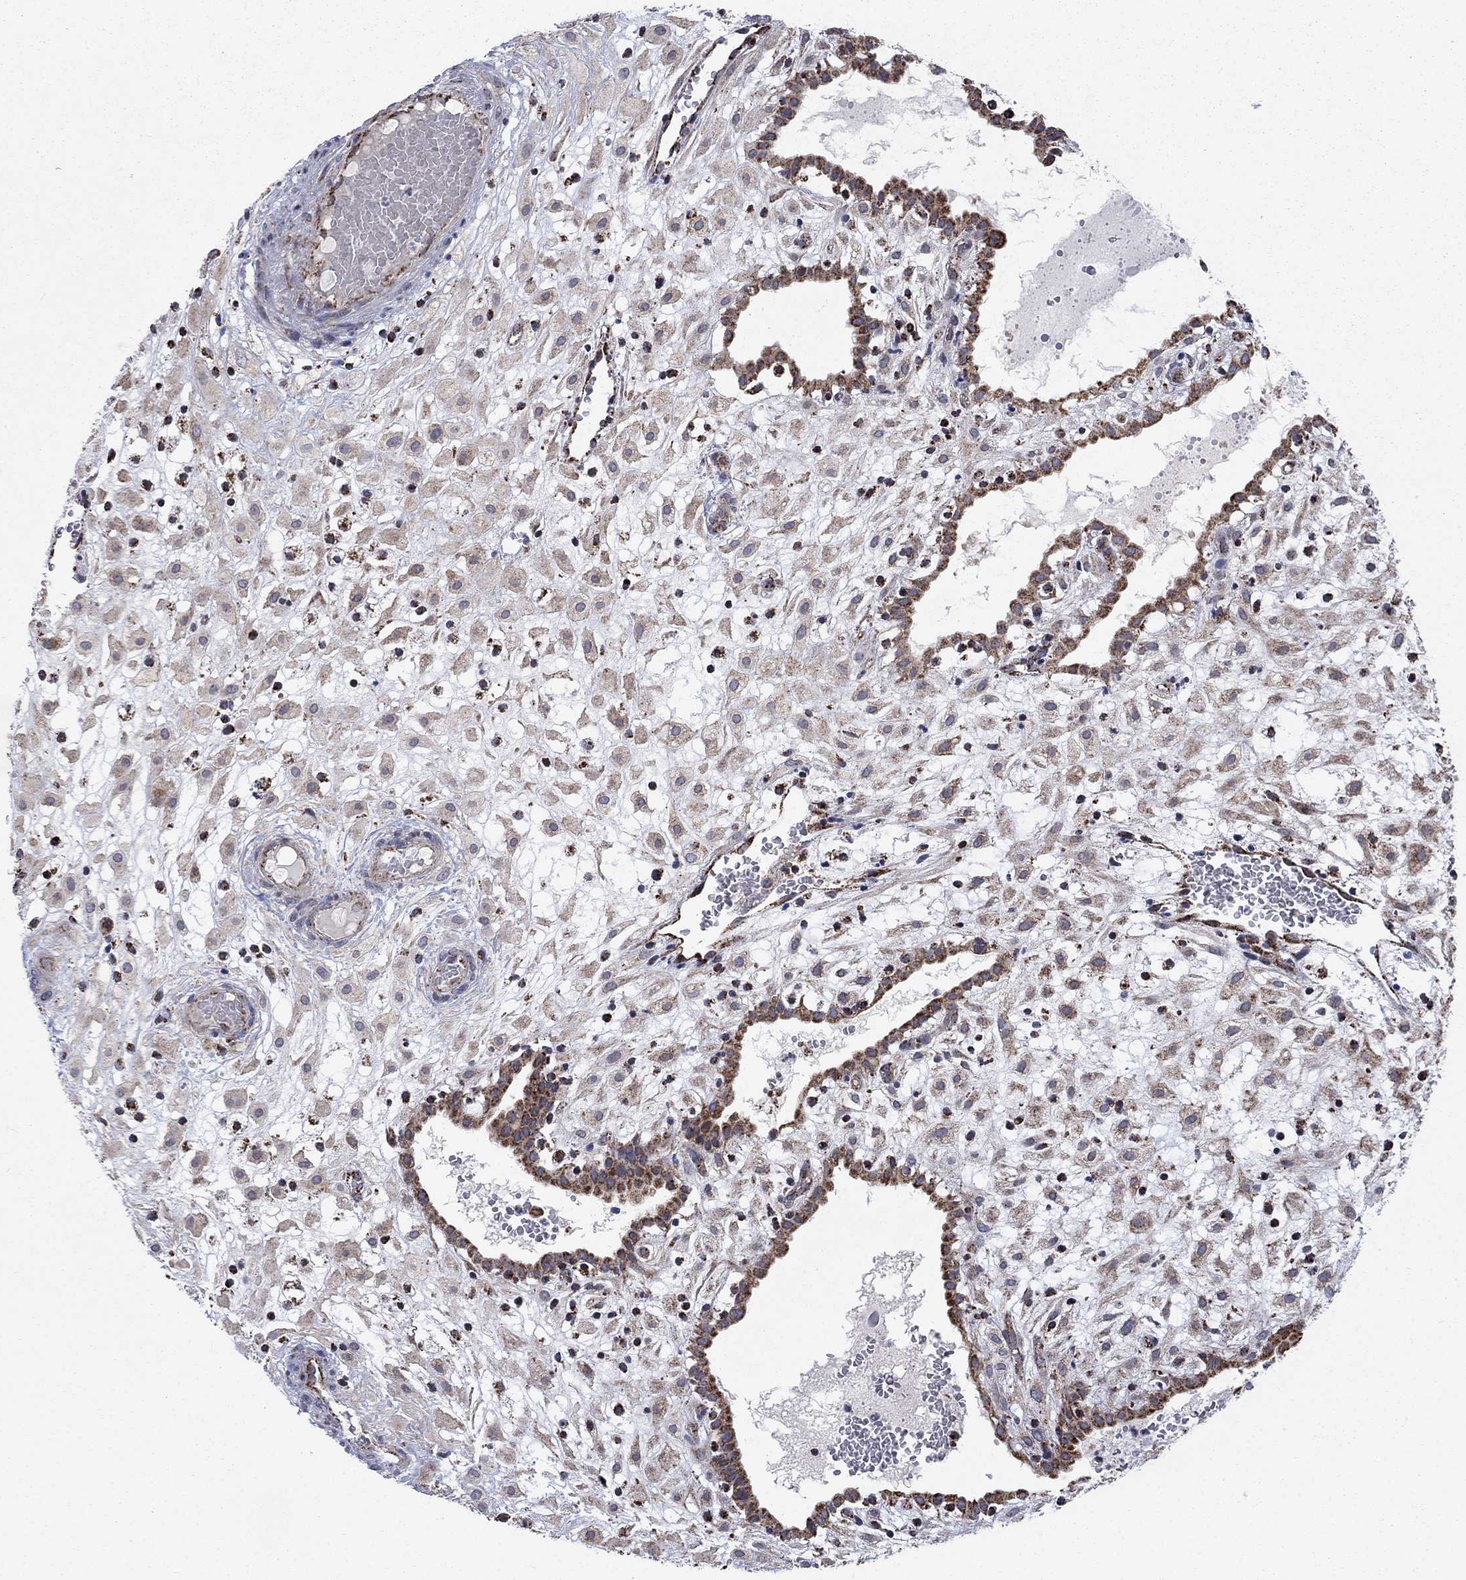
{"staining": {"intensity": "strong", "quantity": "<25%", "location": "cytoplasmic/membranous"}, "tissue": "placenta", "cell_type": "Decidual cells", "image_type": "normal", "snomed": [{"axis": "morphology", "description": "Normal tissue, NOS"}, {"axis": "topography", "description": "Placenta"}], "caption": "Benign placenta was stained to show a protein in brown. There is medium levels of strong cytoplasmic/membranous staining in about <25% of decidual cells. (DAB (3,3'-diaminobenzidine) IHC with brightfield microscopy, high magnification).", "gene": "MOAP1", "patient": {"sex": "female", "age": 24}}